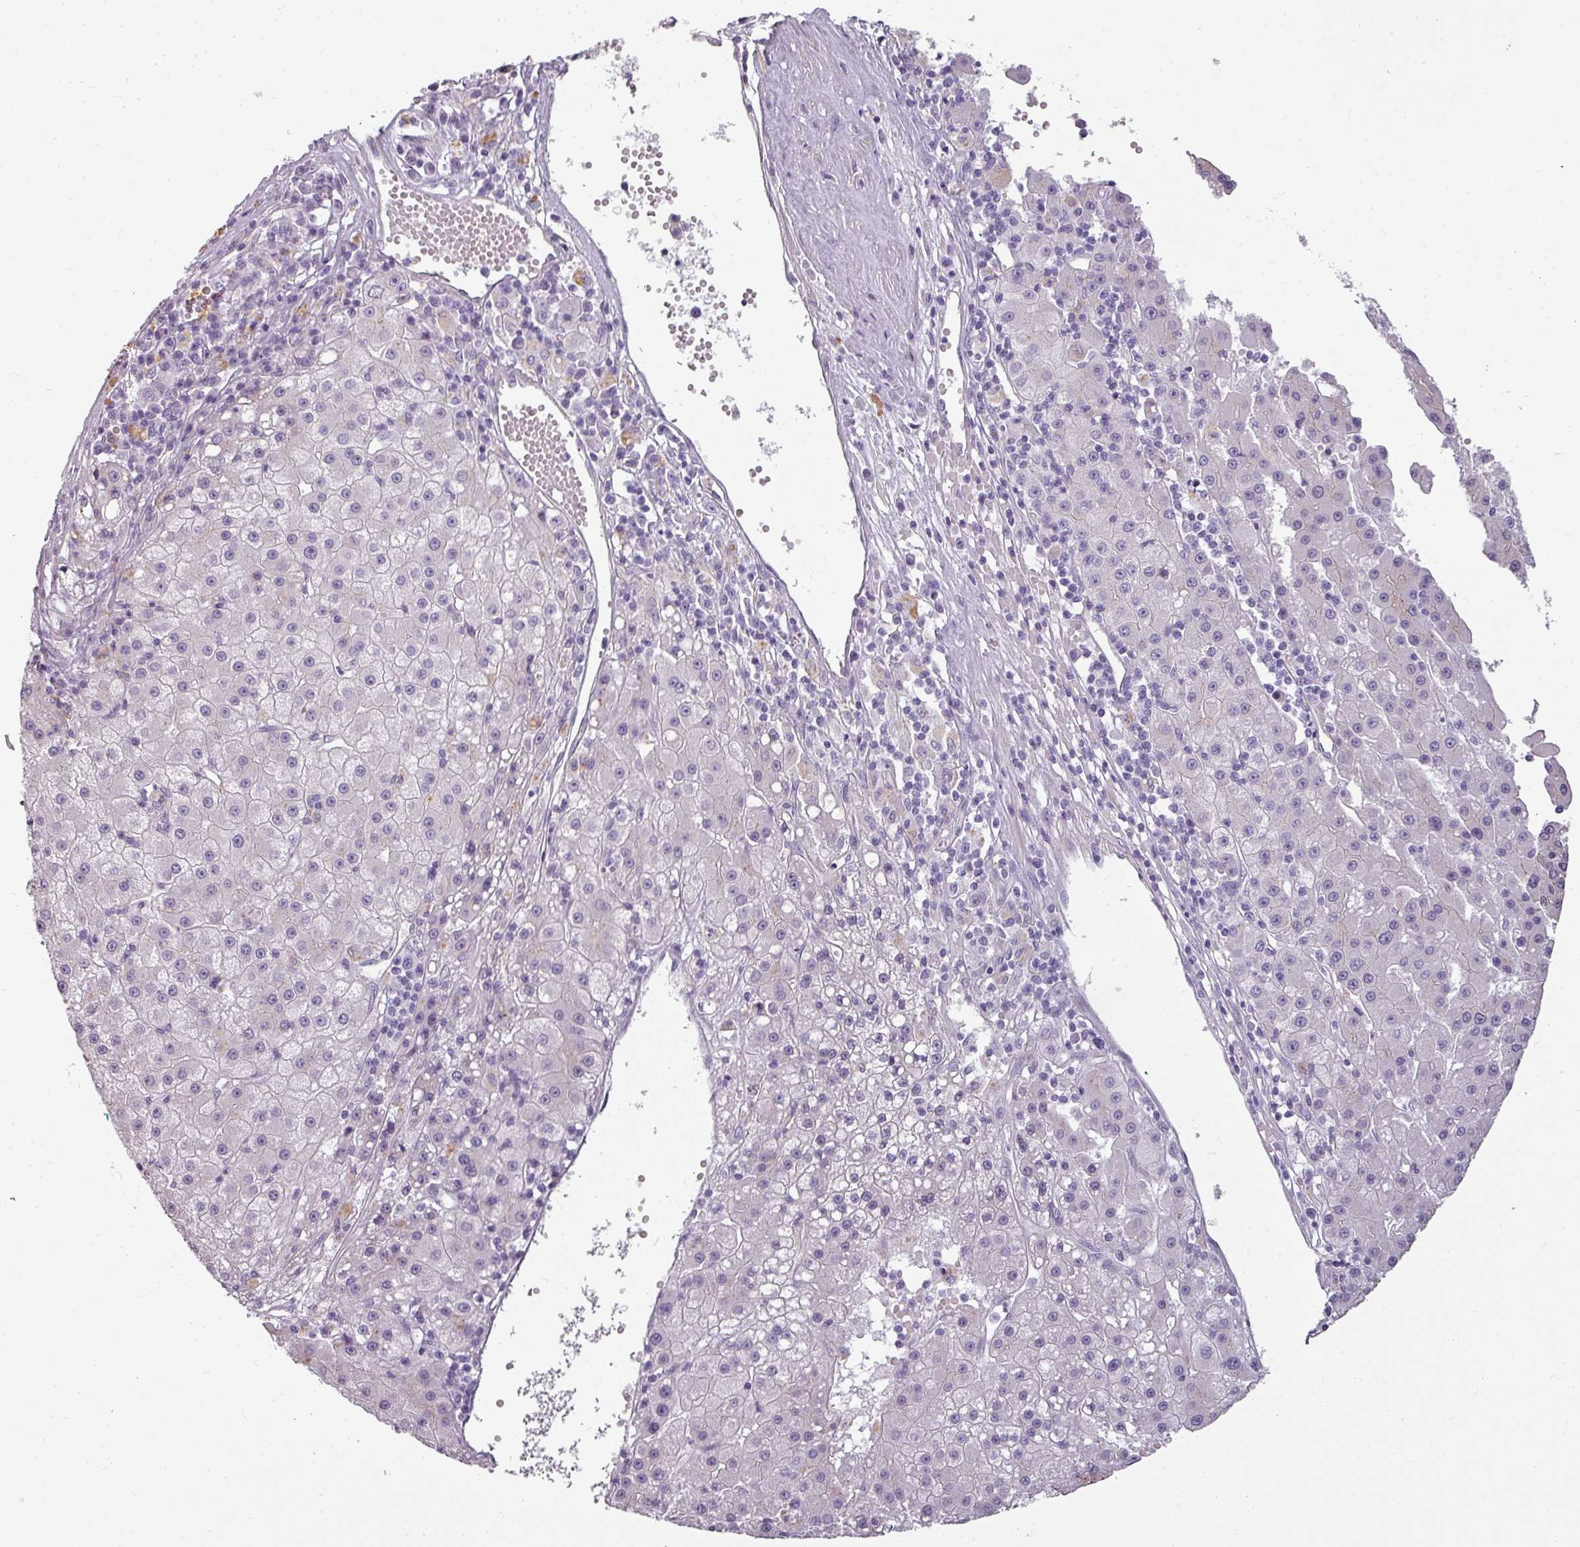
{"staining": {"intensity": "negative", "quantity": "none", "location": "none"}, "tissue": "liver cancer", "cell_type": "Tumor cells", "image_type": "cancer", "snomed": [{"axis": "morphology", "description": "Carcinoma, Hepatocellular, NOS"}, {"axis": "topography", "description": "Liver"}], "caption": "The immunohistochemistry (IHC) micrograph has no significant staining in tumor cells of liver cancer tissue.", "gene": "ASB1", "patient": {"sex": "male", "age": 76}}